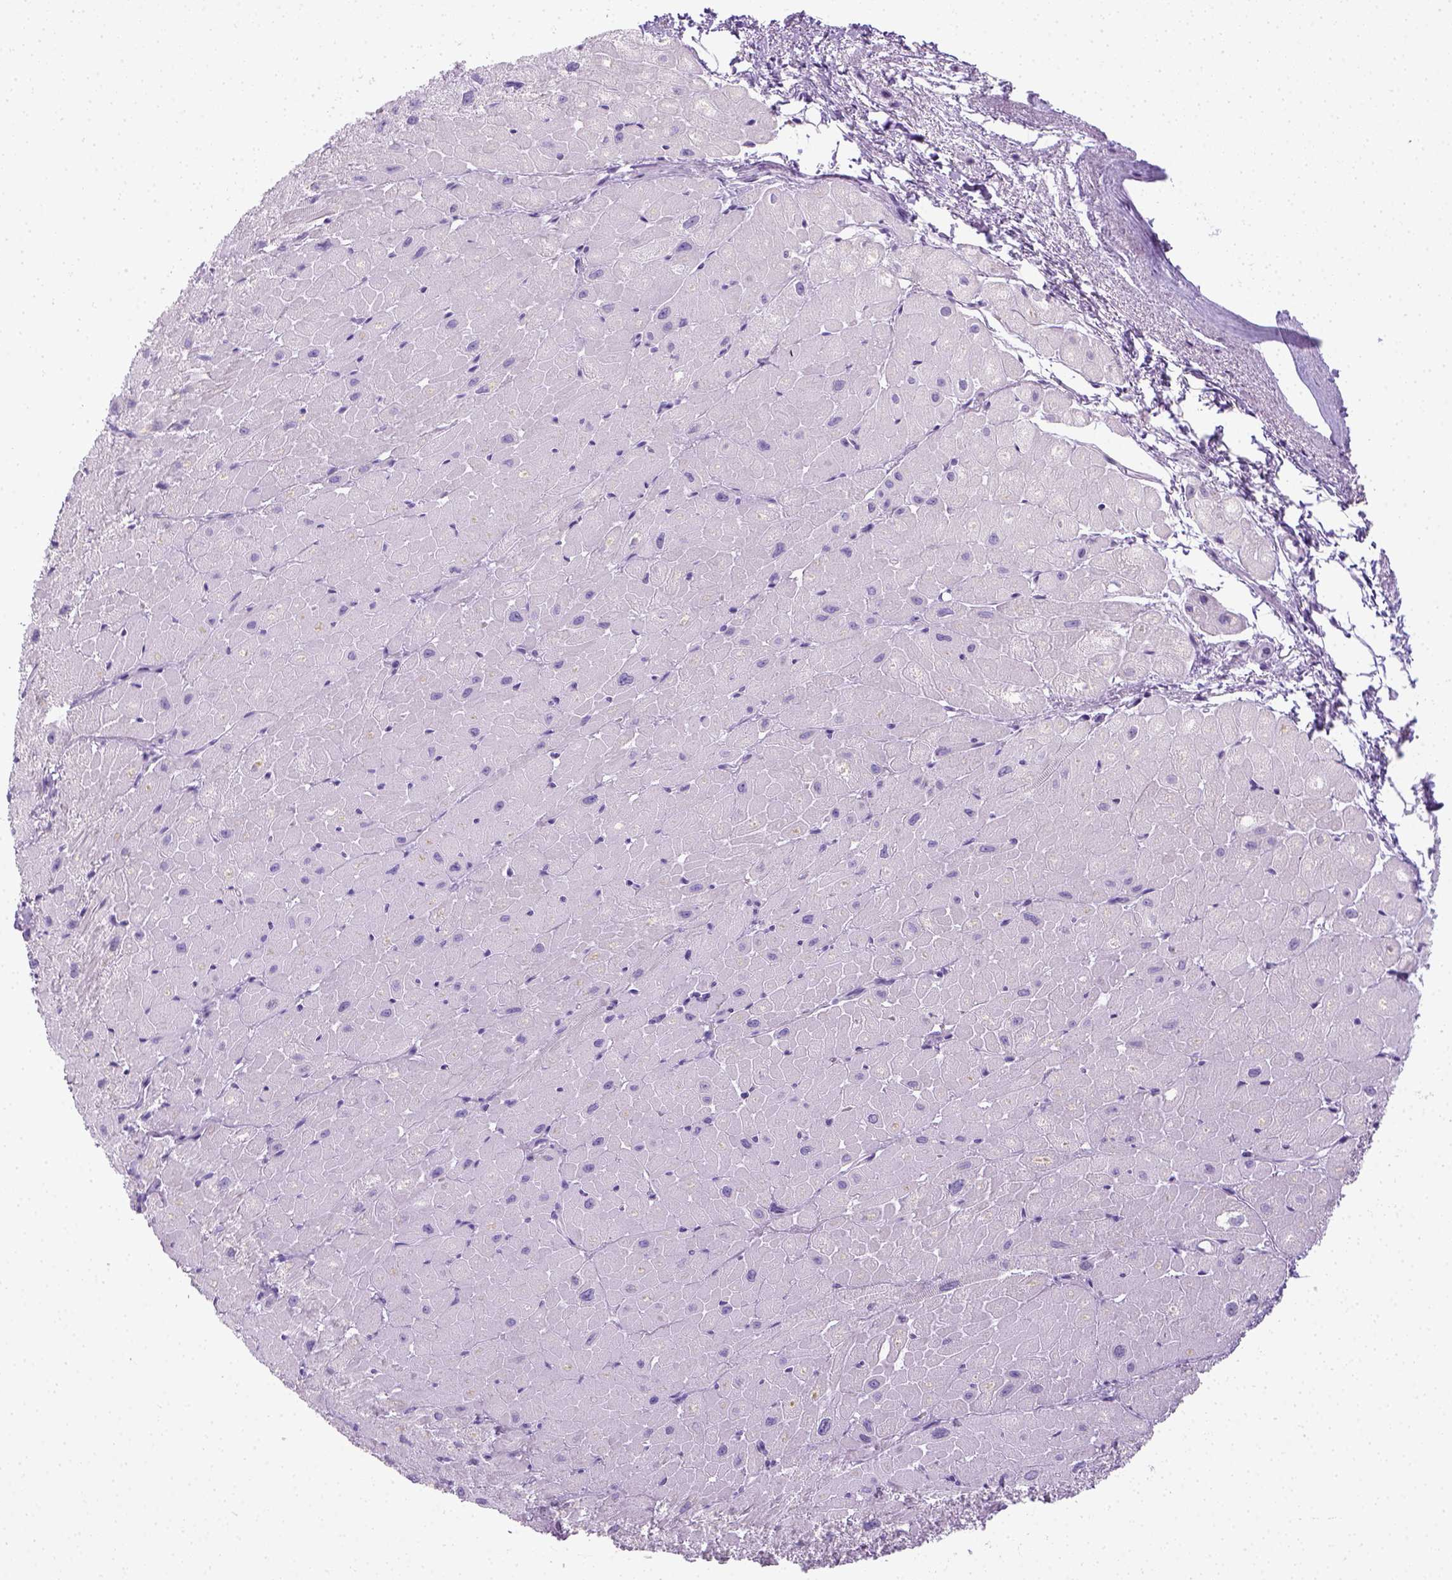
{"staining": {"intensity": "negative", "quantity": "none", "location": "none"}, "tissue": "heart muscle", "cell_type": "Cardiomyocytes", "image_type": "normal", "snomed": [{"axis": "morphology", "description": "Normal tissue, NOS"}, {"axis": "topography", "description": "Heart"}], "caption": "Immunohistochemical staining of normal heart muscle displays no significant staining in cardiomyocytes. (DAB (3,3'-diaminobenzidine) immunohistochemistry (IHC) with hematoxylin counter stain).", "gene": "LGSN", "patient": {"sex": "male", "age": 62}}